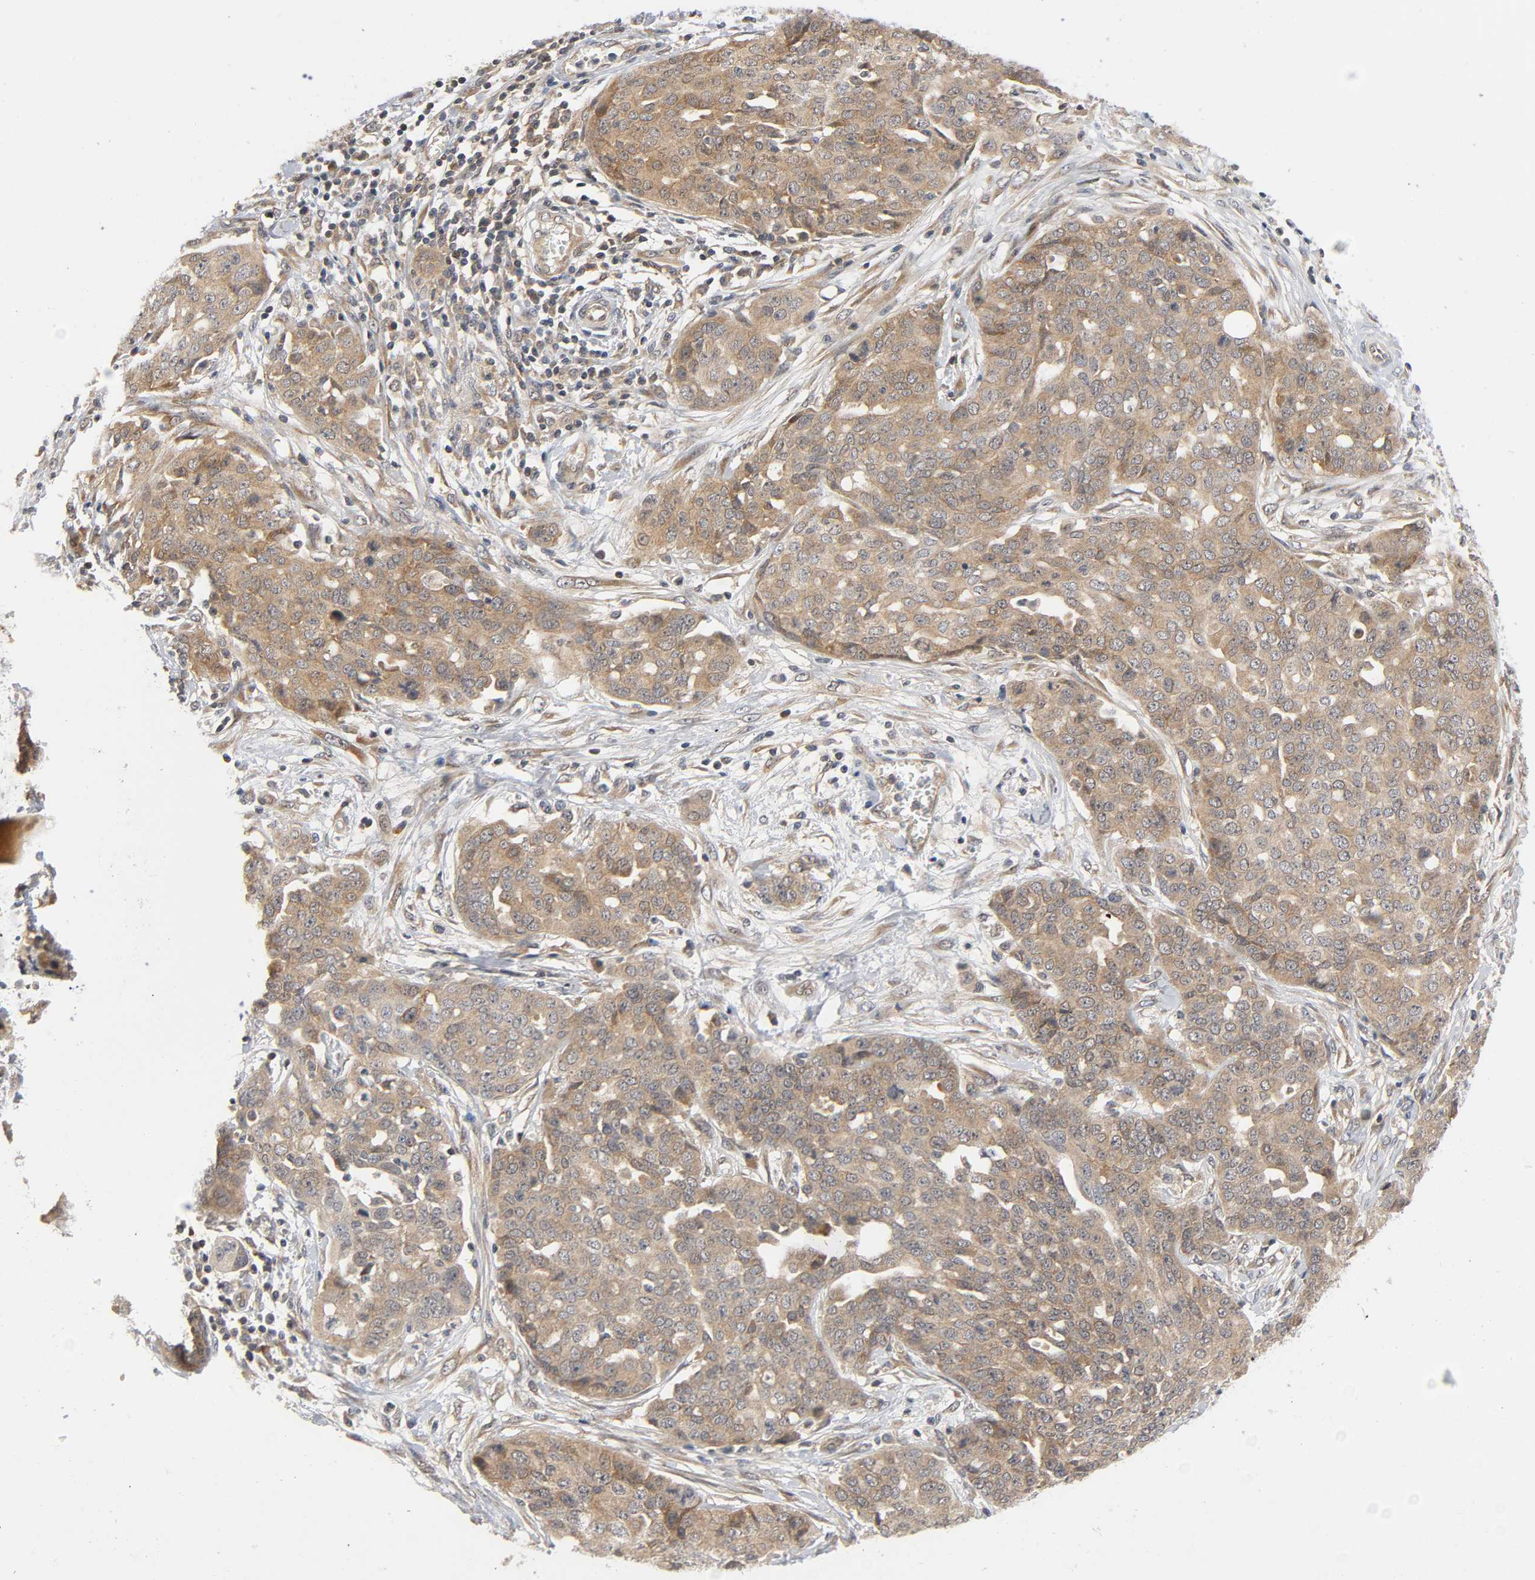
{"staining": {"intensity": "moderate", "quantity": ">75%", "location": "cytoplasmic/membranous"}, "tissue": "ovarian cancer", "cell_type": "Tumor cells", "image_type": "cancer", "snomed": [{"axis": "morphology", "description": "Cystadenocarcinoma, serous, NOS"}, {"axis": "topography", "description": "Soft tissue"}, {"axis": "topography", "description": "Ovary"}], "caption": "Immunohistochemistry photomicrograph of neoplastic tissue: ovarian cancer (serous cystadenocarcinoma) stained using IHC reveals medium levels of moderate protein expression localized specifically in the cytoplasmic/membranous of tumor cells, appearing as a cytoplasmic/membranous brown color.", "gene": "MAPK8", "patient": {"sex": "female", "age": 57}}